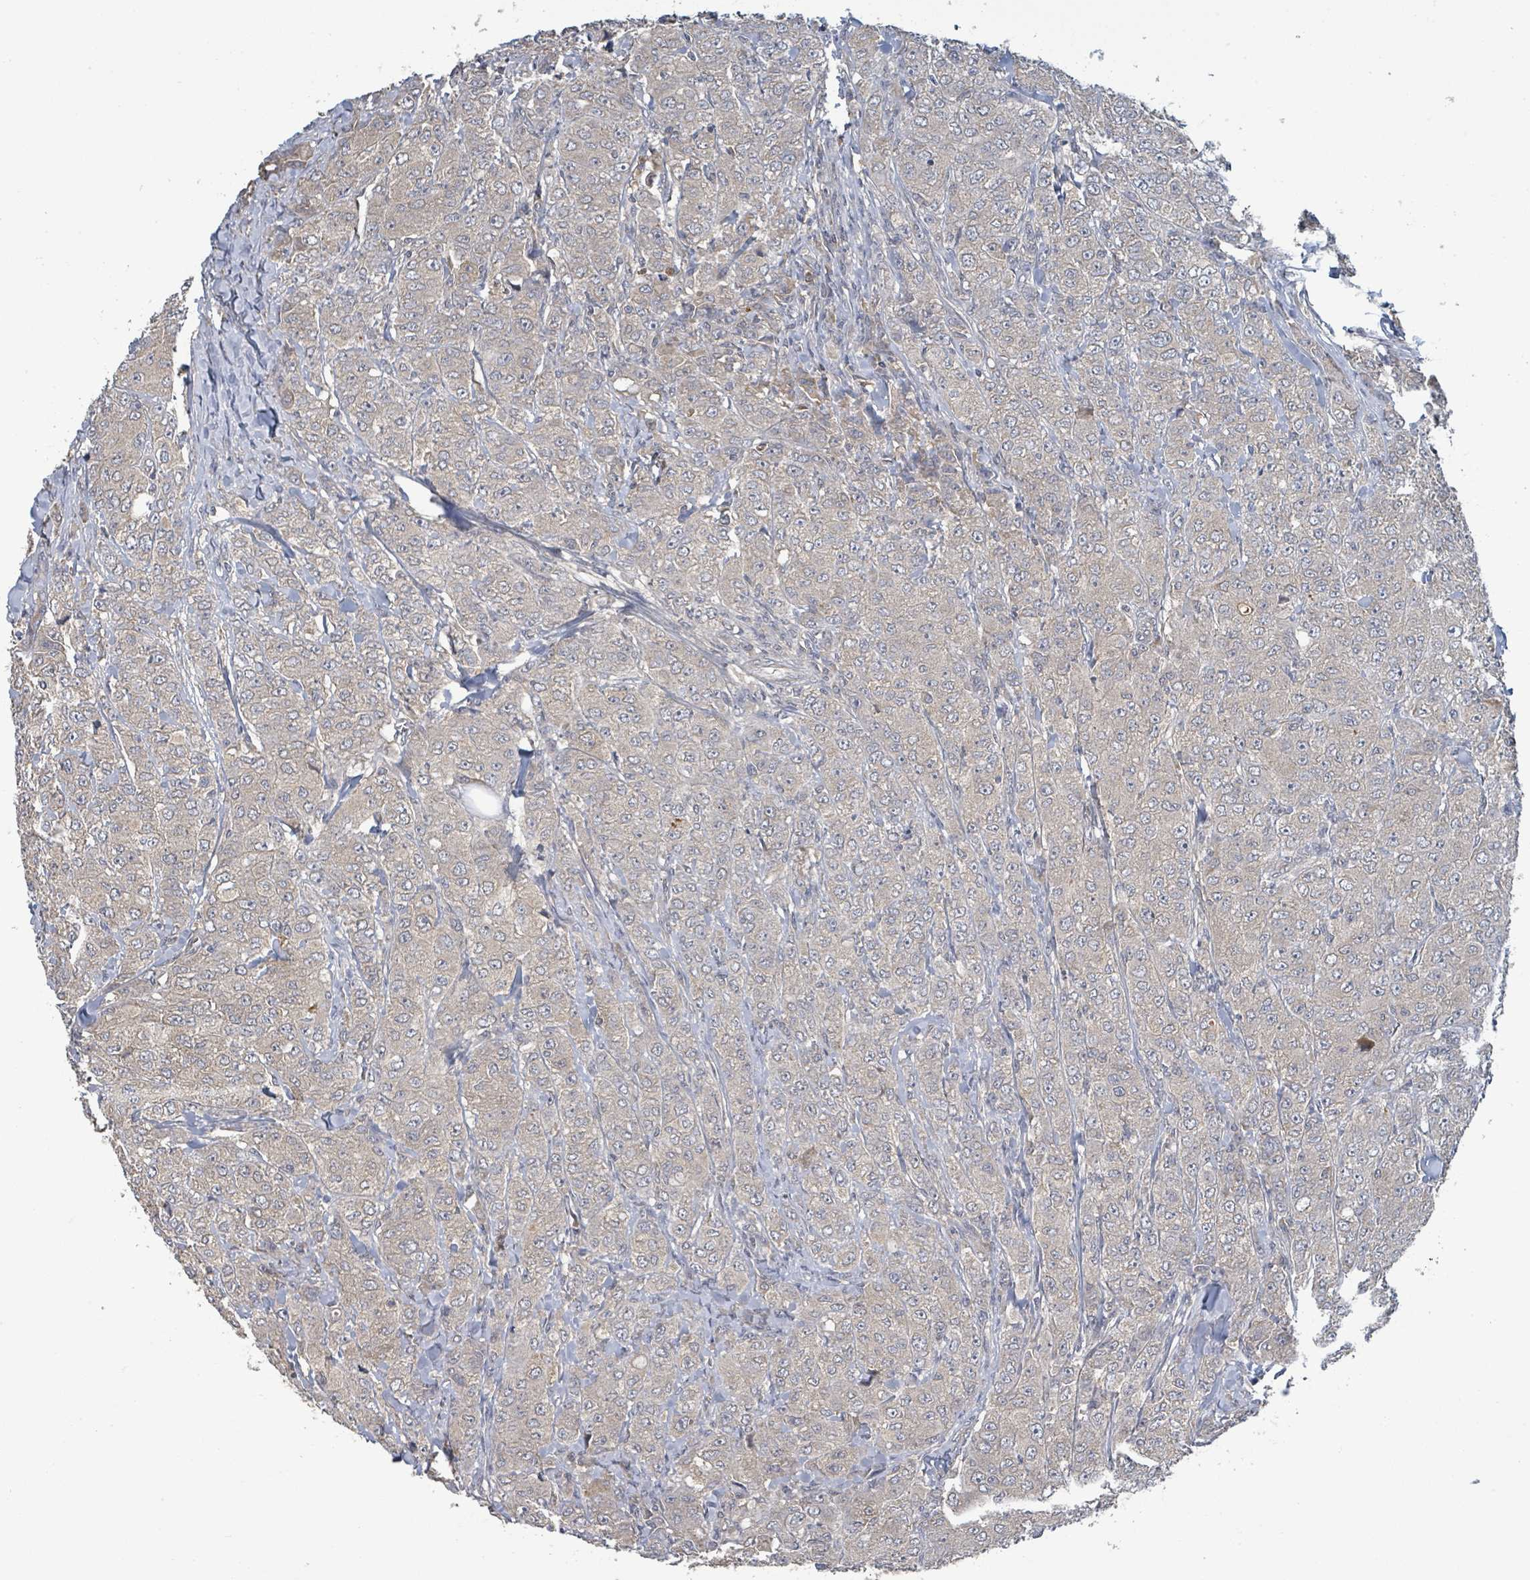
{"staining": {"intensity": "weak", "quantity": "<25%", "location": "cytoplasmic/membranous"}, "tissue": "breast cancer", "cell_type": "Tumor cells", "image_type": "cancer", "snomed": [{"axis": "morphology", "description": "Duct carcinoma"}, {"axis": "topography", "description": "Breast"}], "caption": "Immunohistochemical staining of human breast cancer (intraductal carcinoma) exhibits no significant positivity in tumor cells.", "gene": "STARD4", "patient": {"sex": "female", "age": 43}}